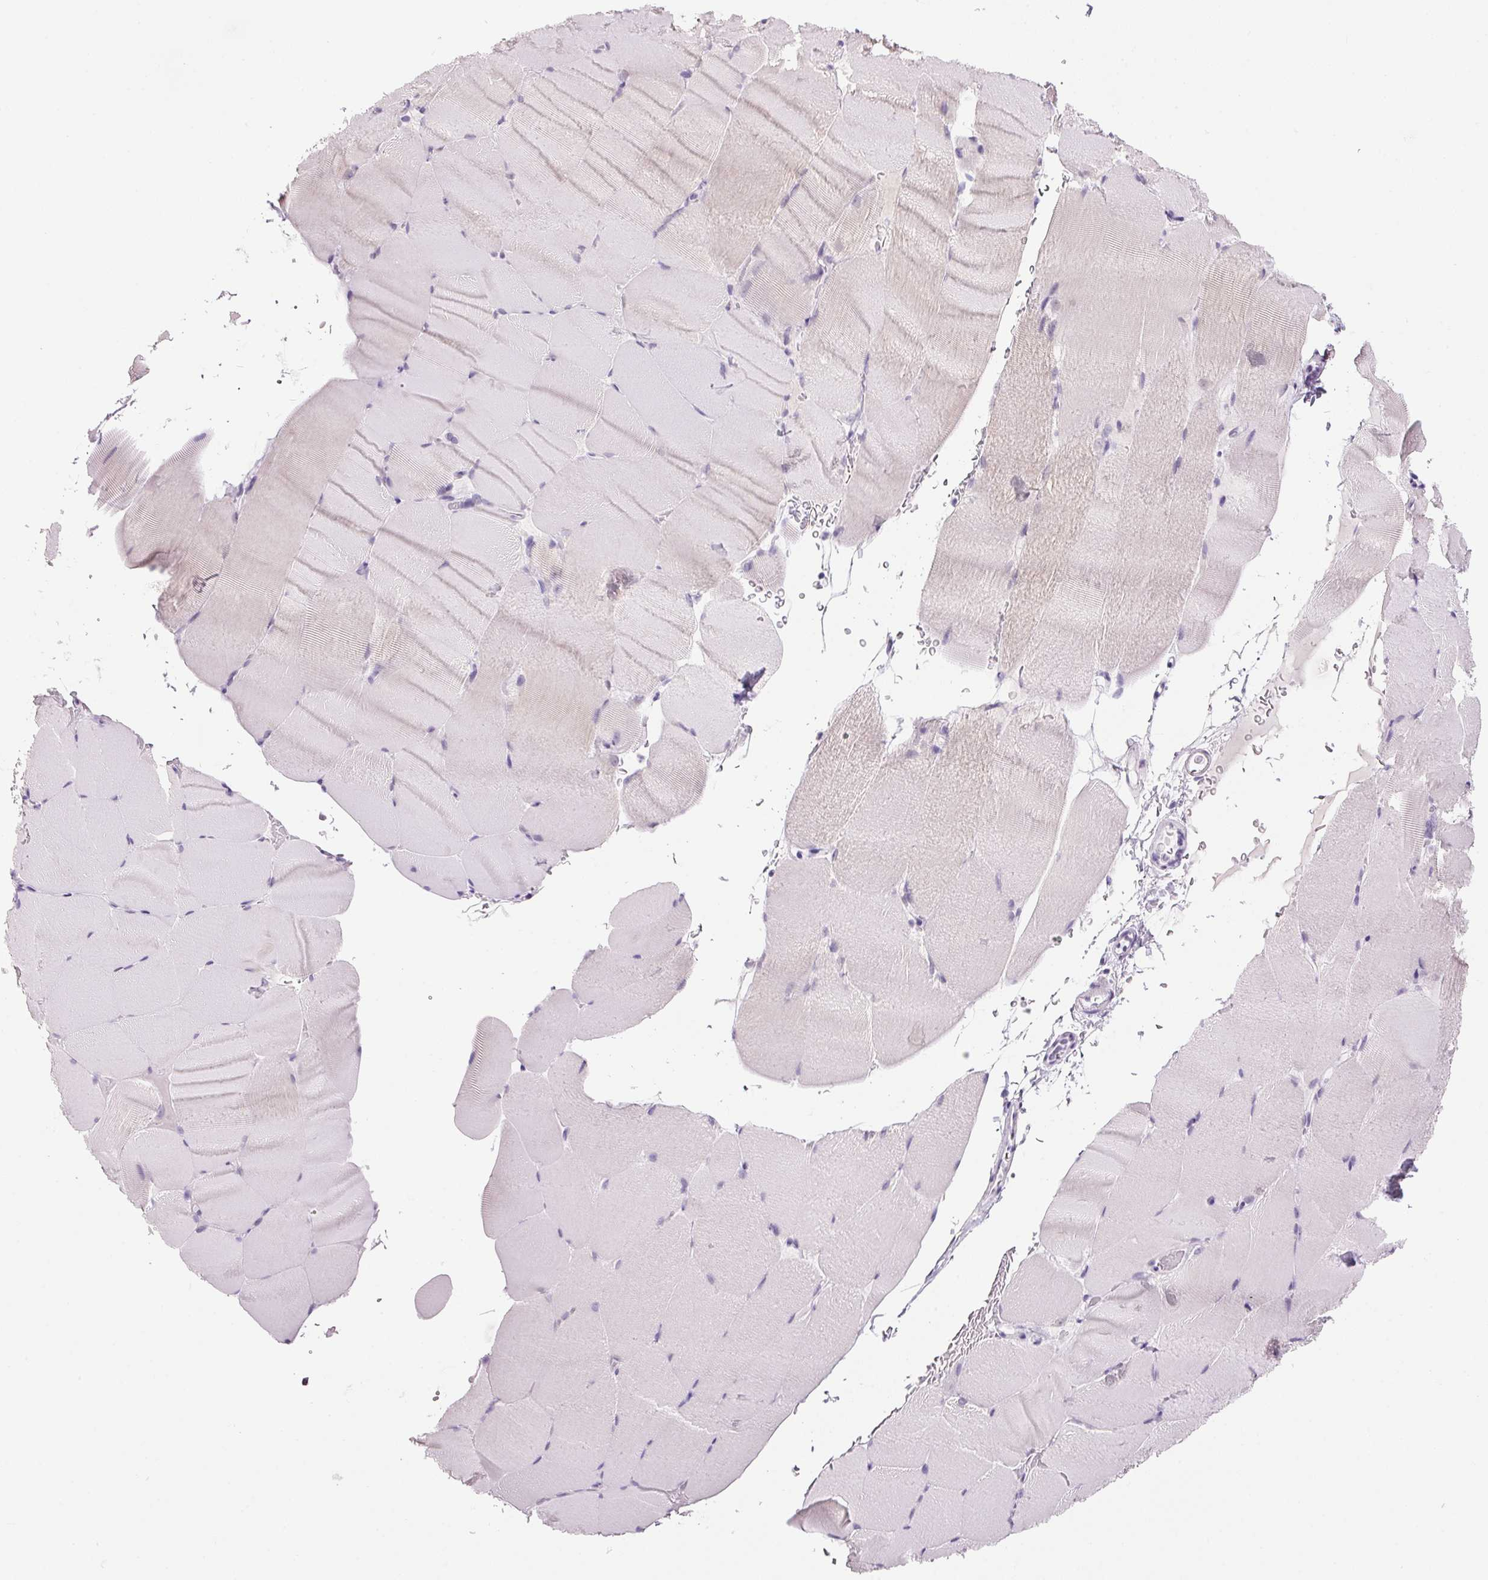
{"staining": {"intensity": "negative", "quantity": "none", "location": "none"}, "tissue": "skeletal muscle", "cell_type": "Myocytes", "image_type": "normal", "snomed": [{"axis": "morphology", "description": "Normal tissue, NOS"}, {"axis": "topography", "description": "Skeletal muscle"}], "caption": "Immunohistochemistry photomicrograph of normal skeletal muscle: skeletal muscle stained with DAB (3,3'-diaminobenzidine) displays no significant protein expression in myocytes.", "gene": "PPP1R1A", "patient": {"sex": "female", "age": 37}}